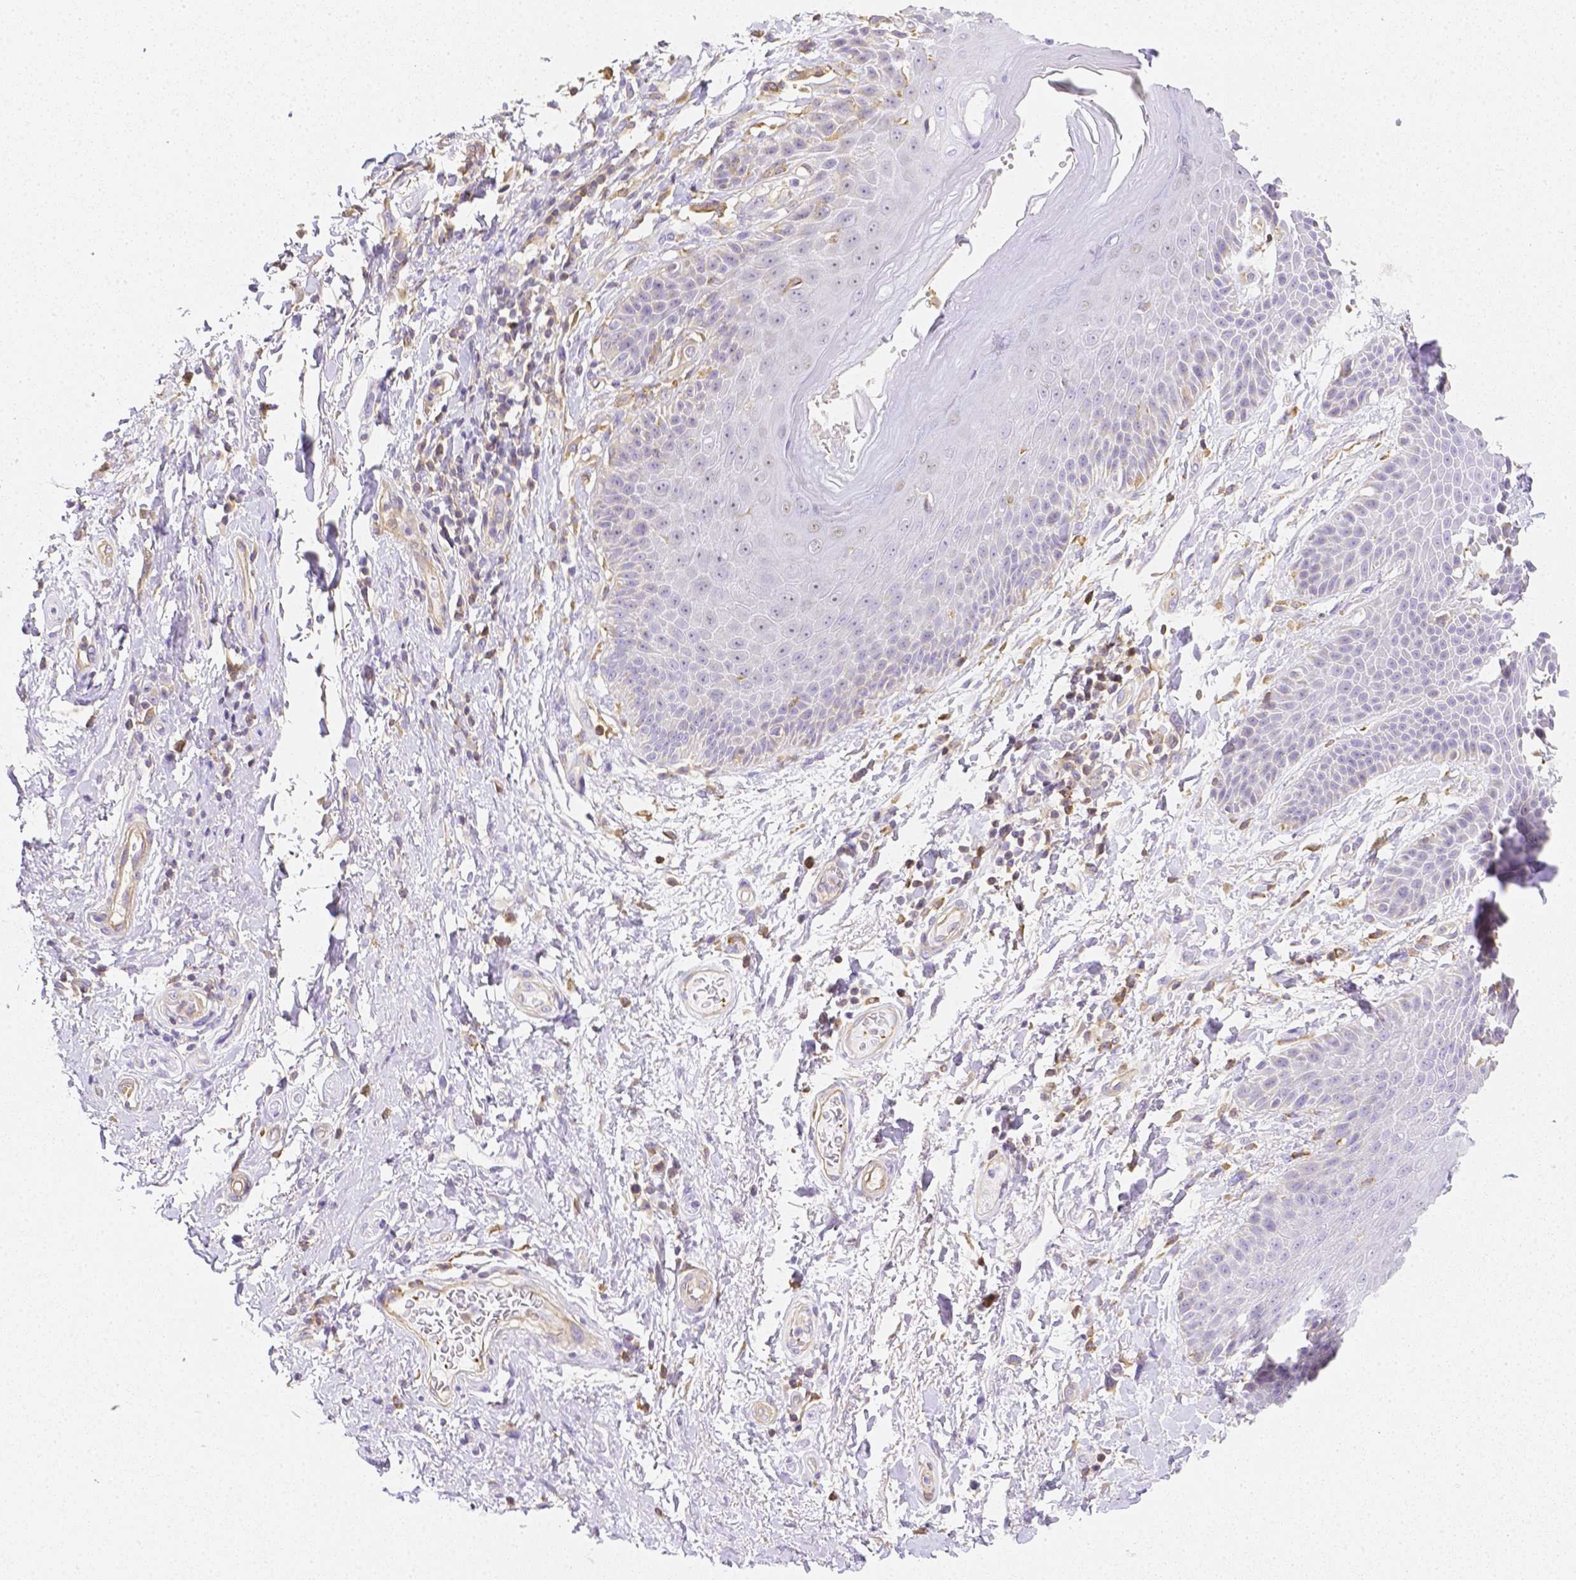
{"staining": {"intensity": "negative", "quantity": "none", "location": "none"}, "tissue": "adipose tissue", "cell_type": "Adipocytes", "image_type": "normal", "snomed": [{"axis": "morphology", "description": "Normal tissue, NOS"}, {"axis": "topography", "description": "Peripheral nerve tissue"}], "caption": "Adipocytes show no significant staining in normal adipose tissue. Nuclei are stained in blue.", "gene": "ASAH2B", "patient": {"sex": "male", "age": 51}}